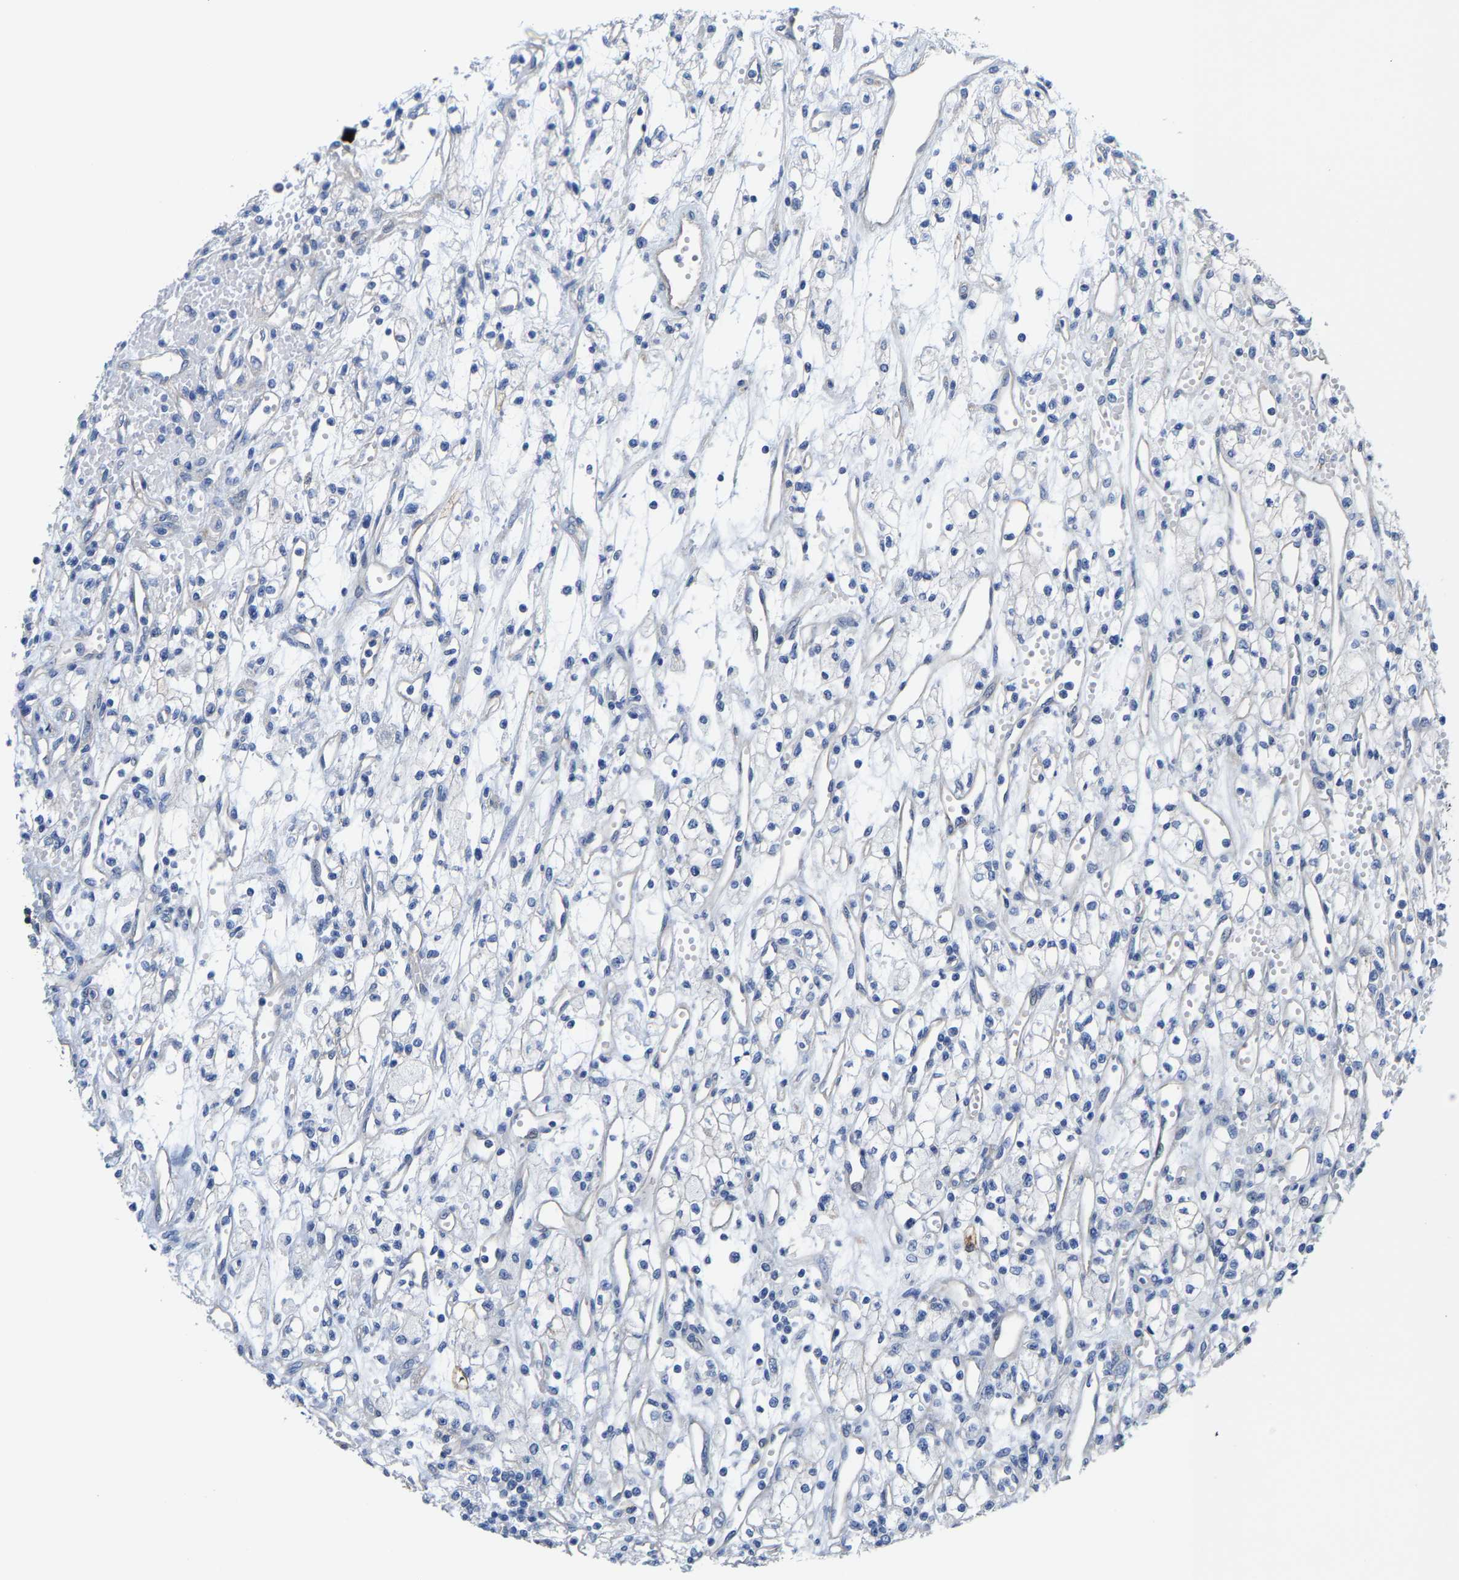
{"staining": {"intensity": "negative", "quantity": "none", "location": "none"}, "tissue": "renal cancer", "cell_type": "Tumor cells", "image_type": "cancer", "snomed": [{"axis": "morphology", "description": "Adenocarcinoma, NOS"}, {"axis": "topography", "description": "Kidney"}], "caption": "This is an IHC photomicrograph of human renal cancer (adenocarcinoma). There is no expression in tumor cells.", "gene": "DSCAM", "patient": {"sex": "male", "age": 59}}